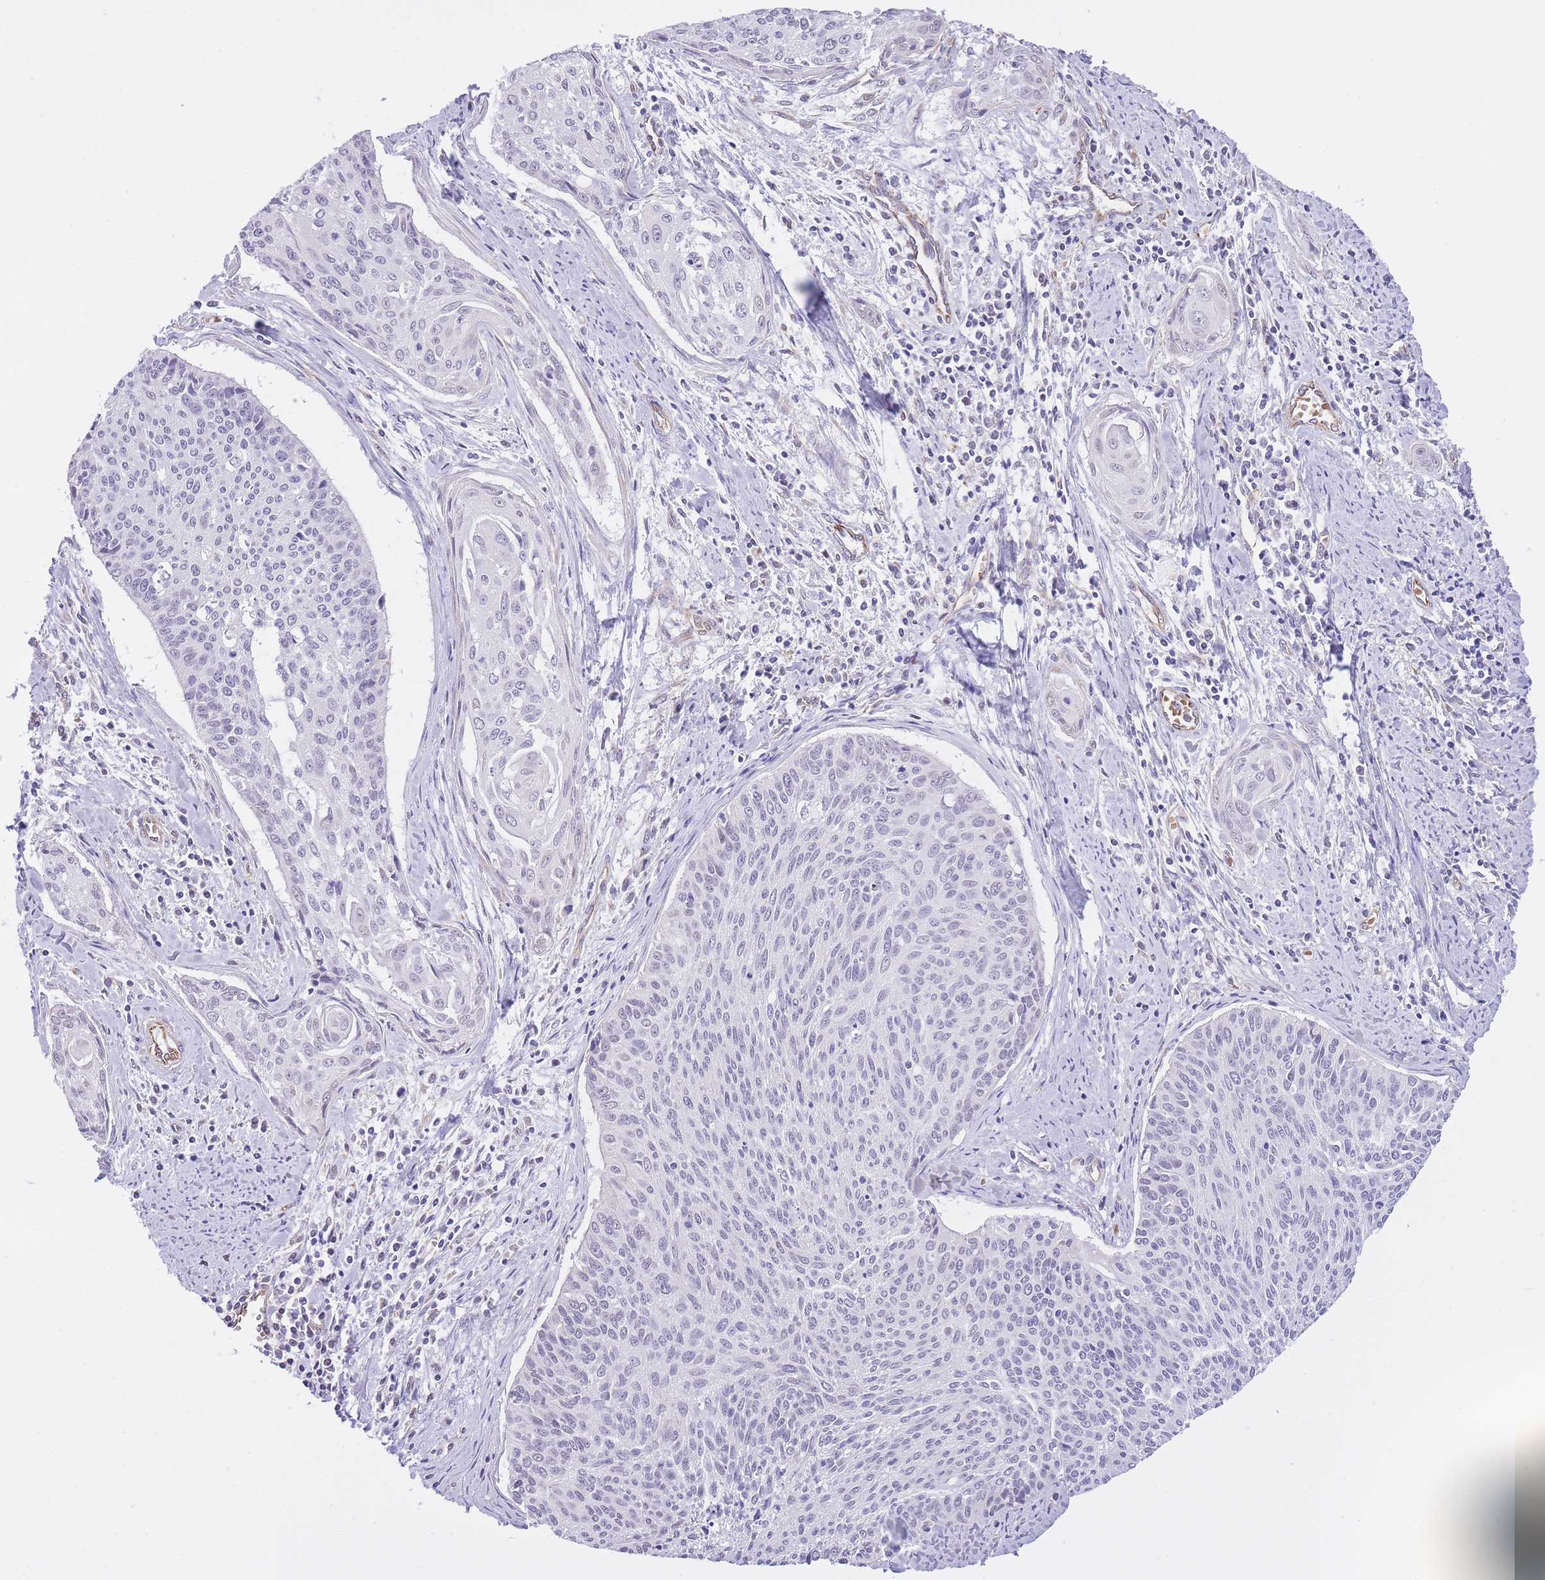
{"staining": {"intensity": "negative", "quantity": "none", "location": "none"}, "tissue": "cervical cancer", "cell_type": "Tumor cells", "image_type": "cancer", "snomed": [{"axis": "morphology", "description": "Squamous cell carcinoma, NOS"}, {"axis": "topography", "description": "Cervix"}], "caption": "High power microscopy micrograph of an immunohistochemistry (IHC) histopathology image of cervical squamous cell carcinoma, revealing no significant staining in tumor cells. (Brightfield microscopy of DAB (3,3'-diaminobenzidine) IHC at high magnification).", "gene": "MEIOSIN", "patient": {"sex": "female", "age": 55}}